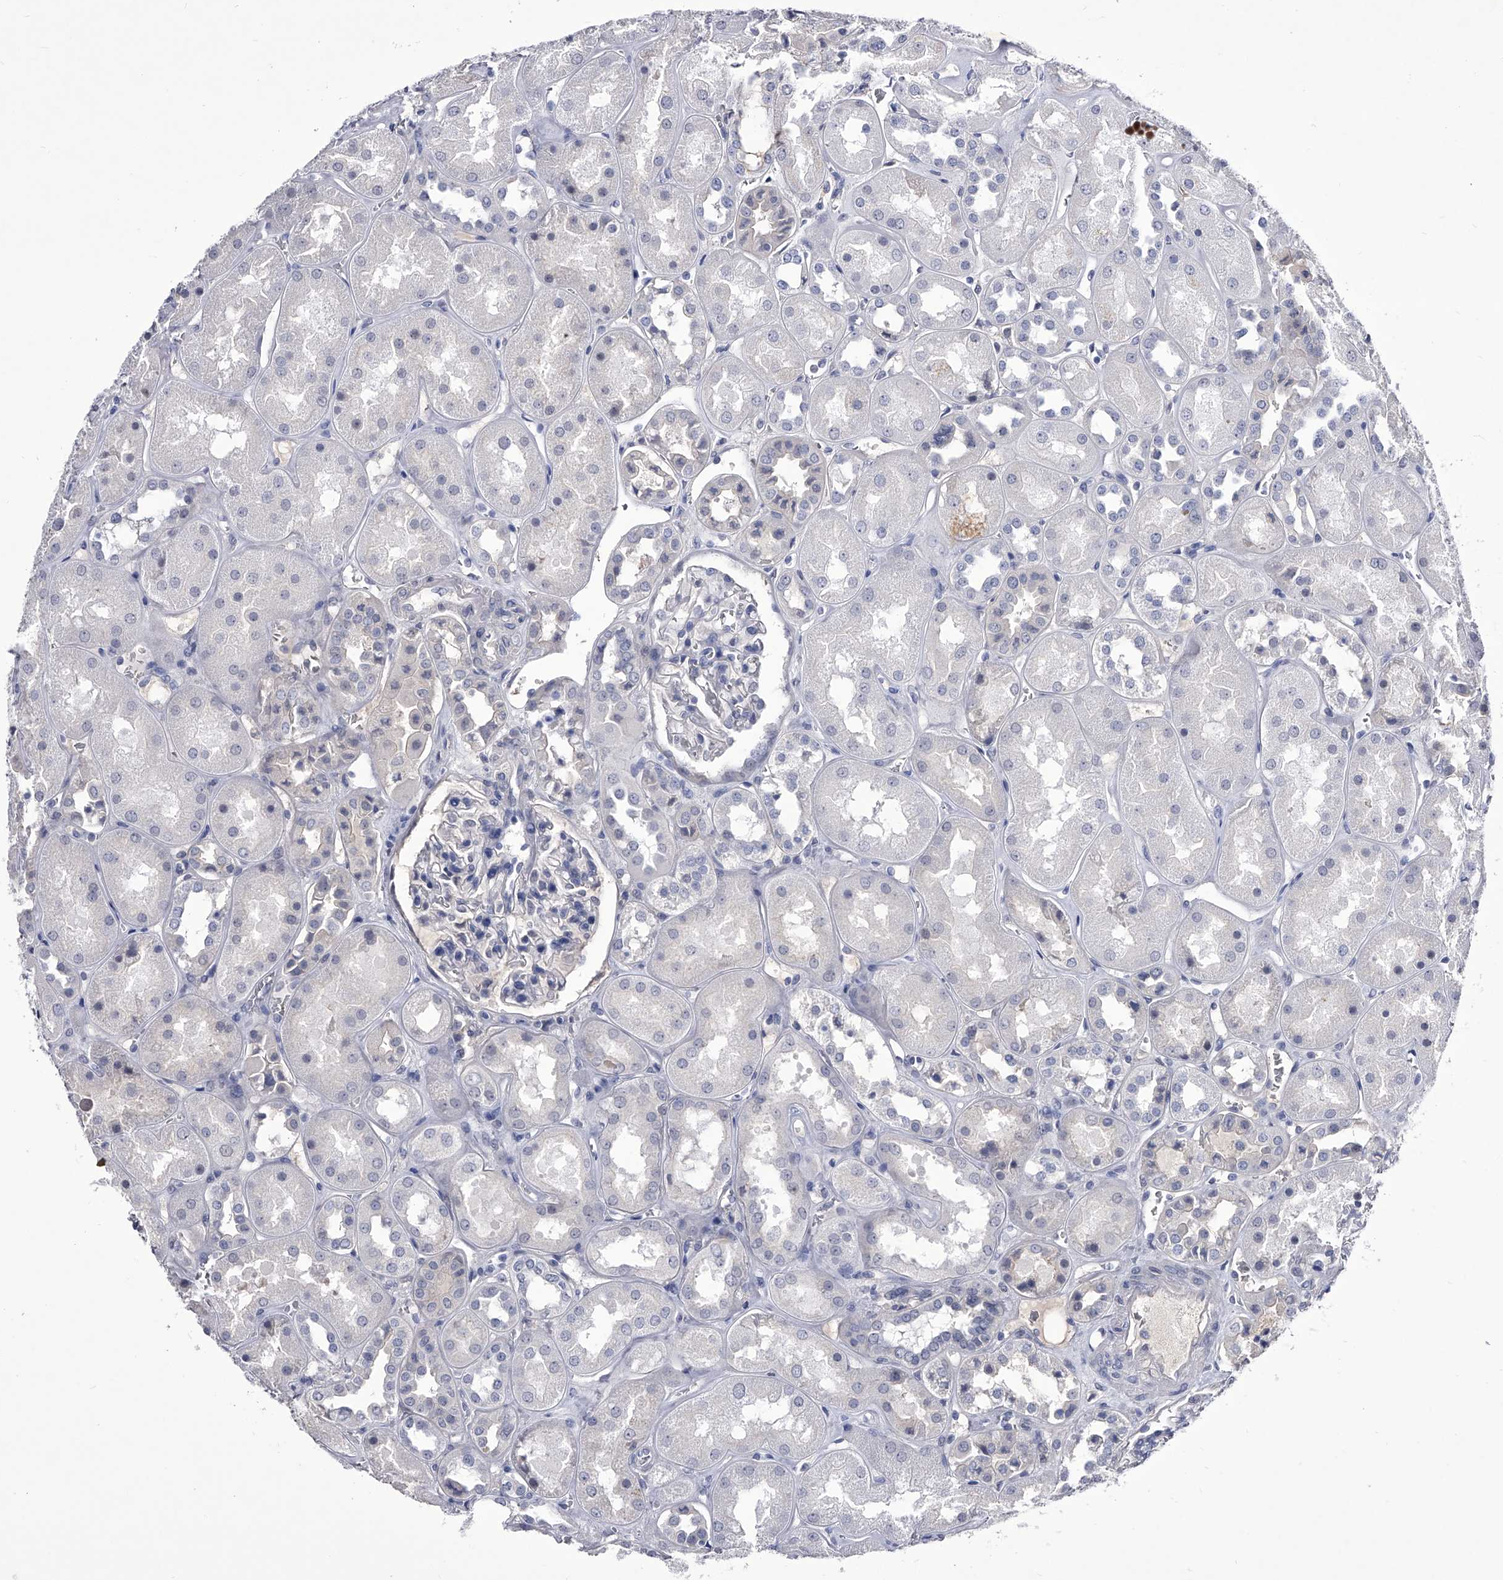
{"staining": {"intensity": "negative", "quantity": "none", "location": "none"}, "tissue": "kidney", "cell_type": "Cells in glomeruli", "image_type": "normal", "snomed": [{"axis": "morphology", "description": "Normal tissue, NOS"}, {"axis": "topography", "description": "Kidney"}], "caption": "An IHC photomicrograph of benign kidney is shown. There is no staining in cells in glomeruli of kidney. Nuclei are stained in blue.", "gene": "CRISP2", "patient": {"sex": "male", "age": 70}}